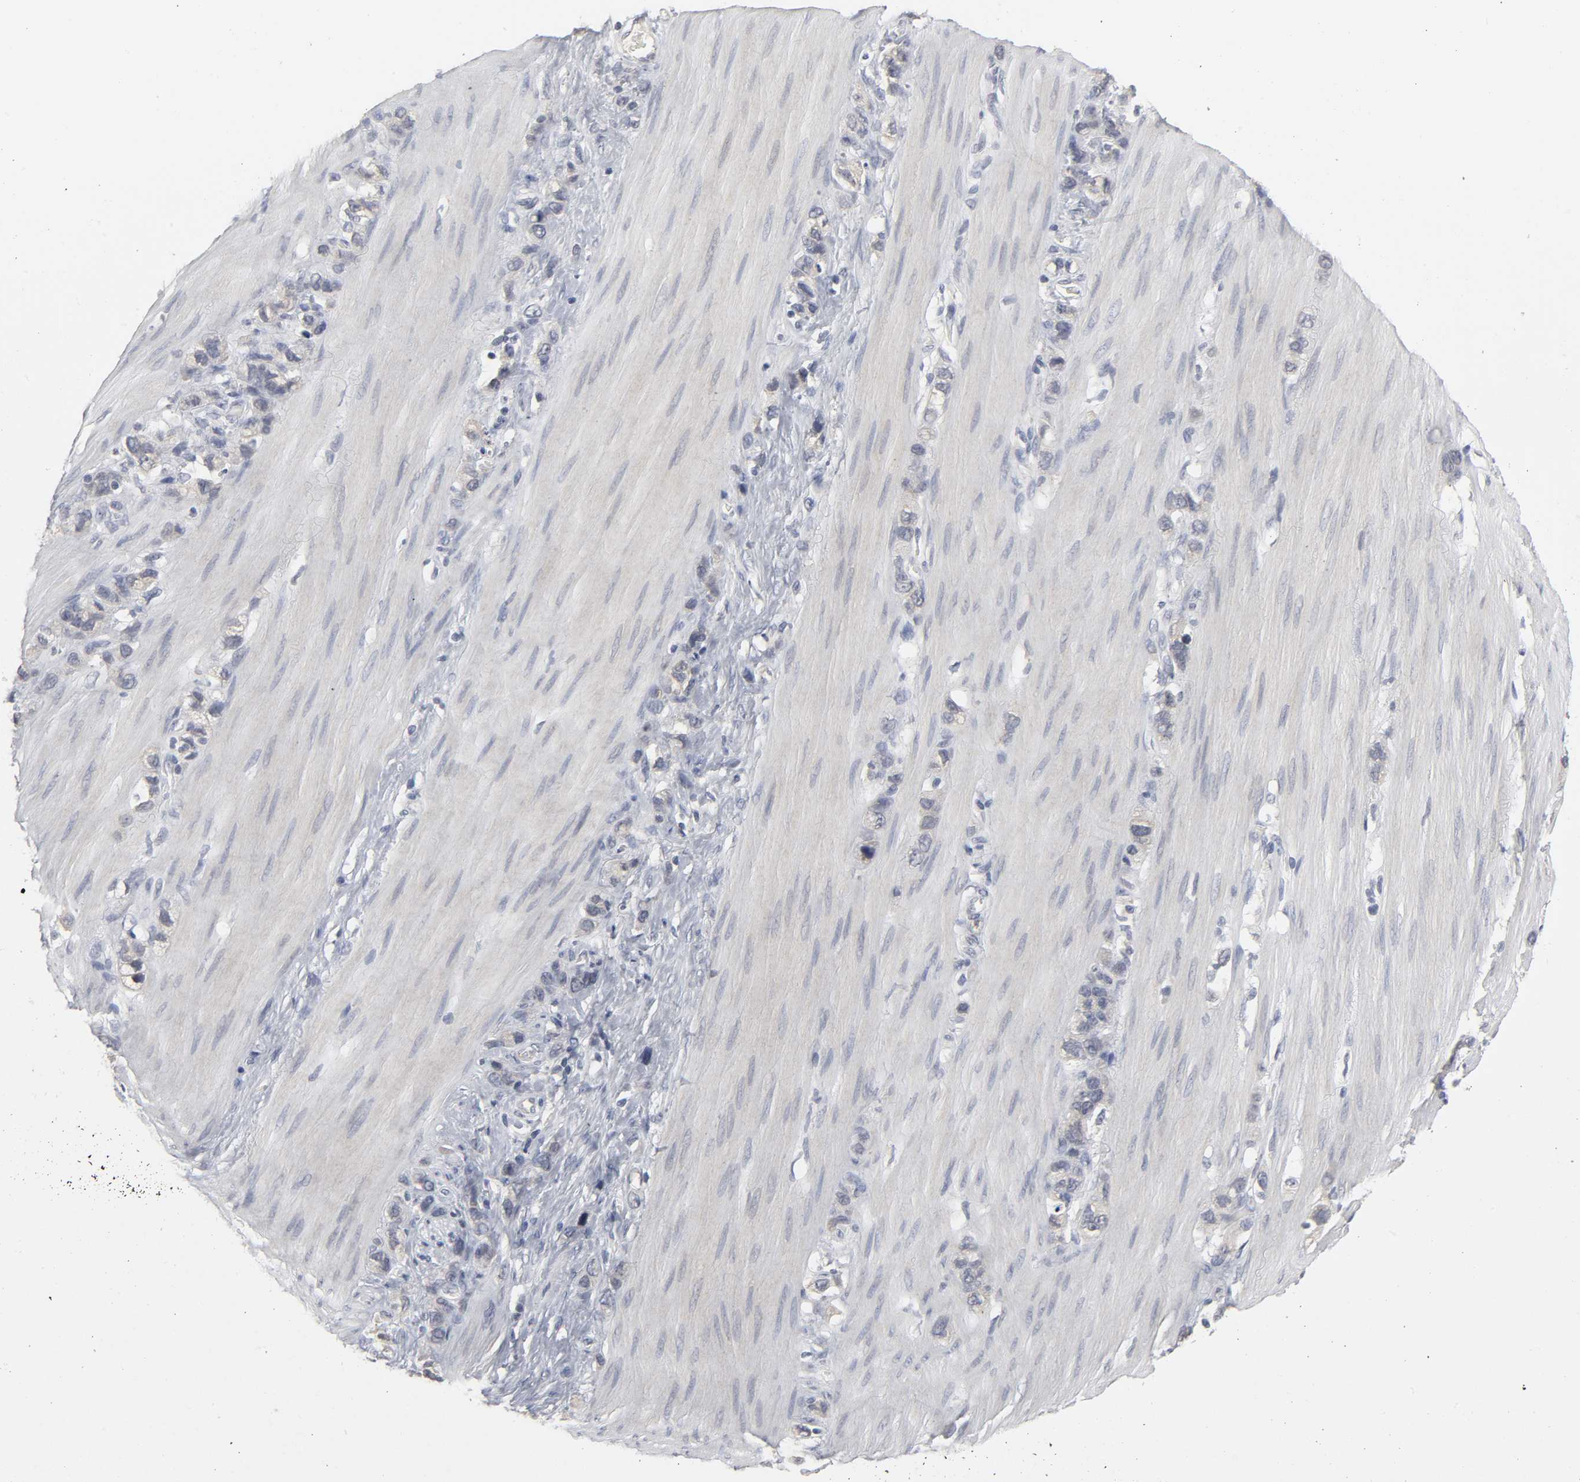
{"staining": {"intensity": "negative", "quantity": "none", "location": "none"}, "tissue": "stomach cancer", "cell_type": "Tumor cells", "image_type": "cancer", "snomed": [{"axis": "morphology", "description": "Normal tissue, NOS"}, {"axis": "morphology", "description": "Adenocarcinoma, NOS"}, {"axis": "morphology", "description": "Adenocarcinoma, High grade"}, {"axis": "topography", "description": "Stomach, upper"}, {"axis": "topography", "description": "Stomach"}], "caption": "Tumor cells are negative for brown protein staining in stomach cancer (adenocarcinoma). (DAB immunohistochemistry (IHC) visualized using brightfield microscopy, high magnification).", "gene": "TCAP", "patient": {"sex": "female", "age": 65}}